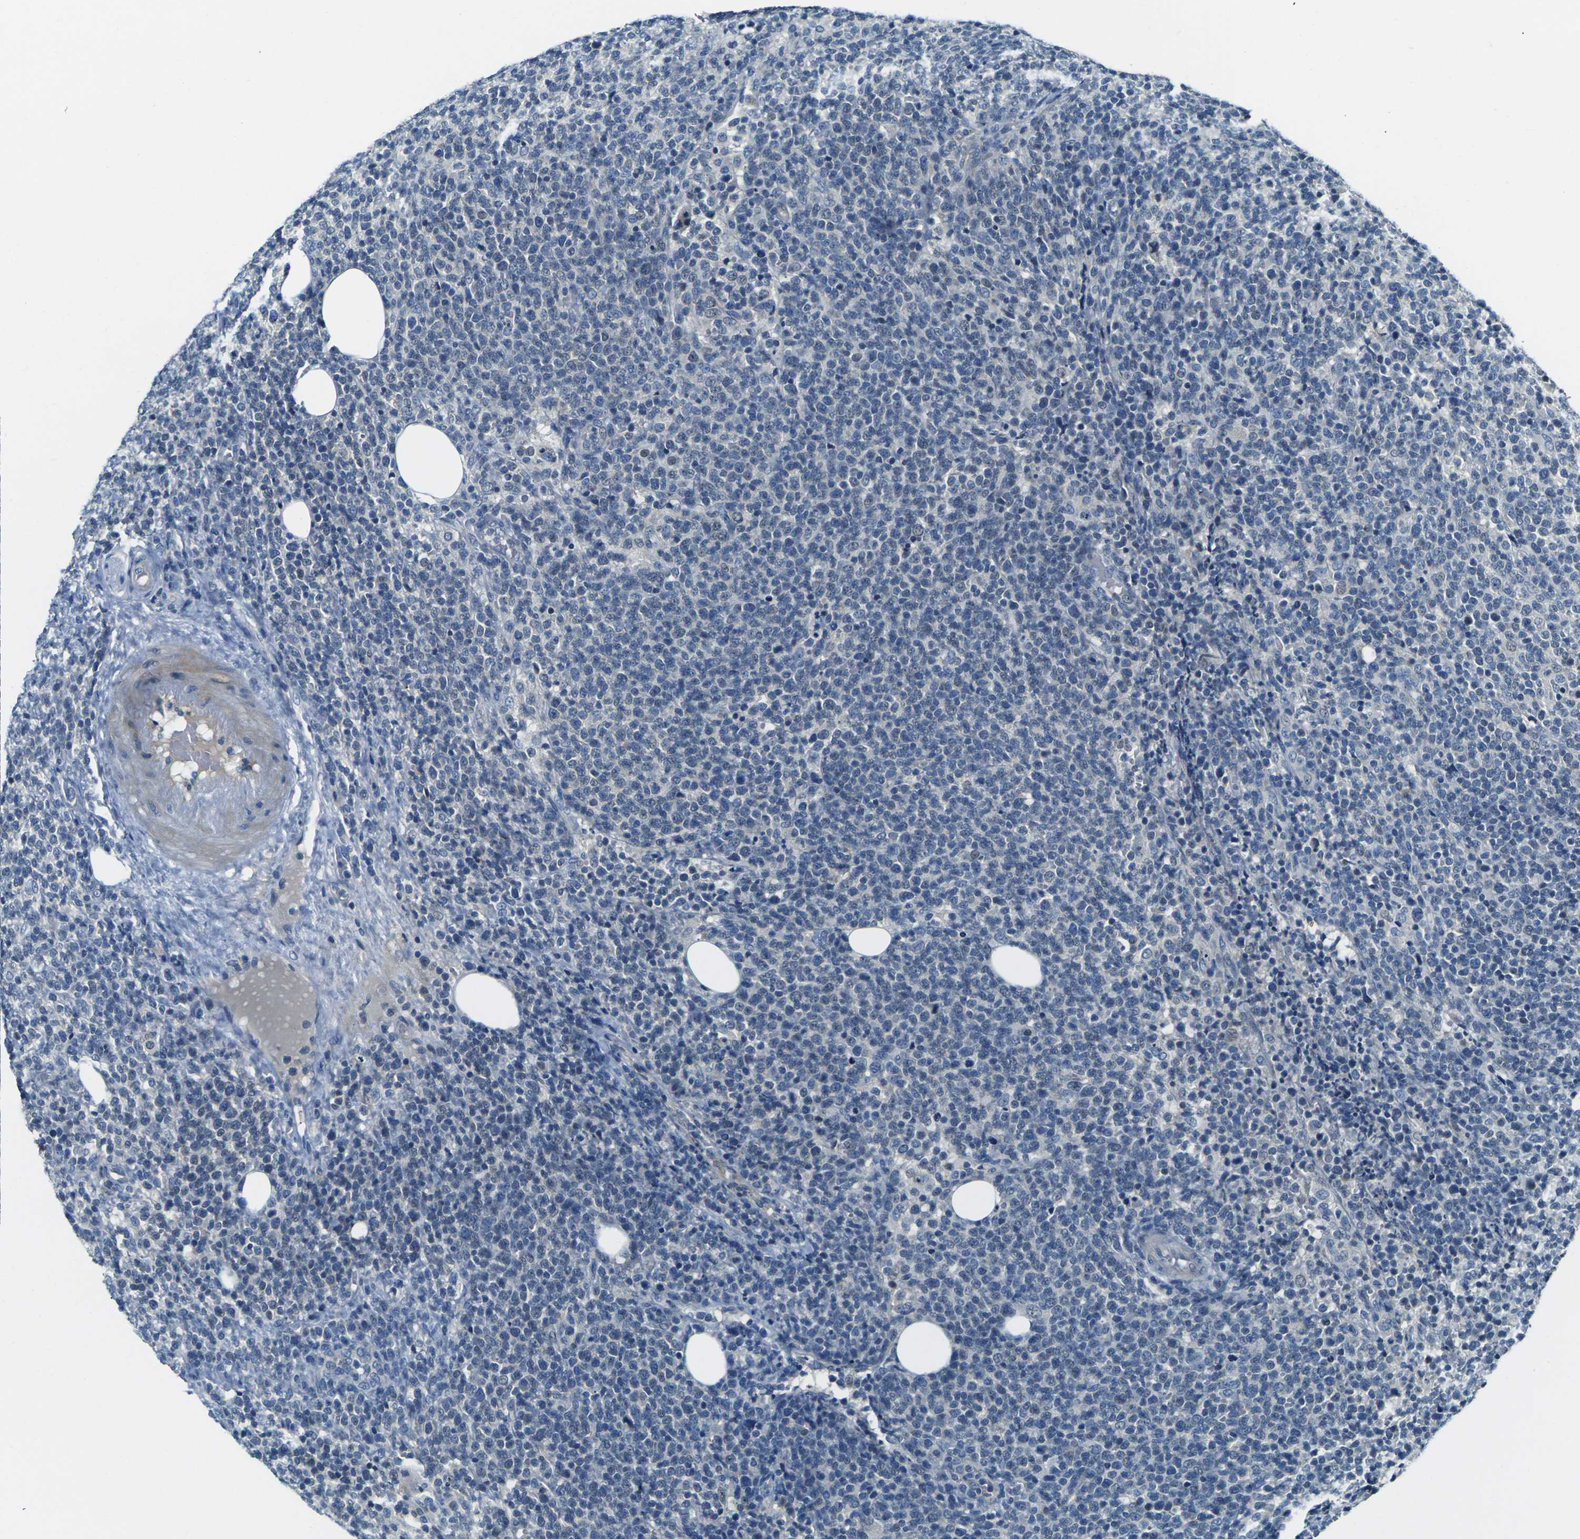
{"staining": {"intensity": "negative", "quantity": "none", "location": "none"}, "tissue": "lymphoma", "cell_type": "Tumor cells", "image_type": "cancer", "snomed": [{"axis": "morphology", "description": "Malignant lymphoma, non-Hodgkin's type, High grade"}, {"axis": "topography", "description": "Lymph node"}], "caption": "High magnification brightfield microscopy of malignant lymphoma, non-Hodgkin's type (high-grade) stained with DAB (brown) and counterstained with hematoxylin (blue): tumor cells show no significant staining.", "gene": "SHISAL2B", "patient": {"sex": "male", "age": 61}}